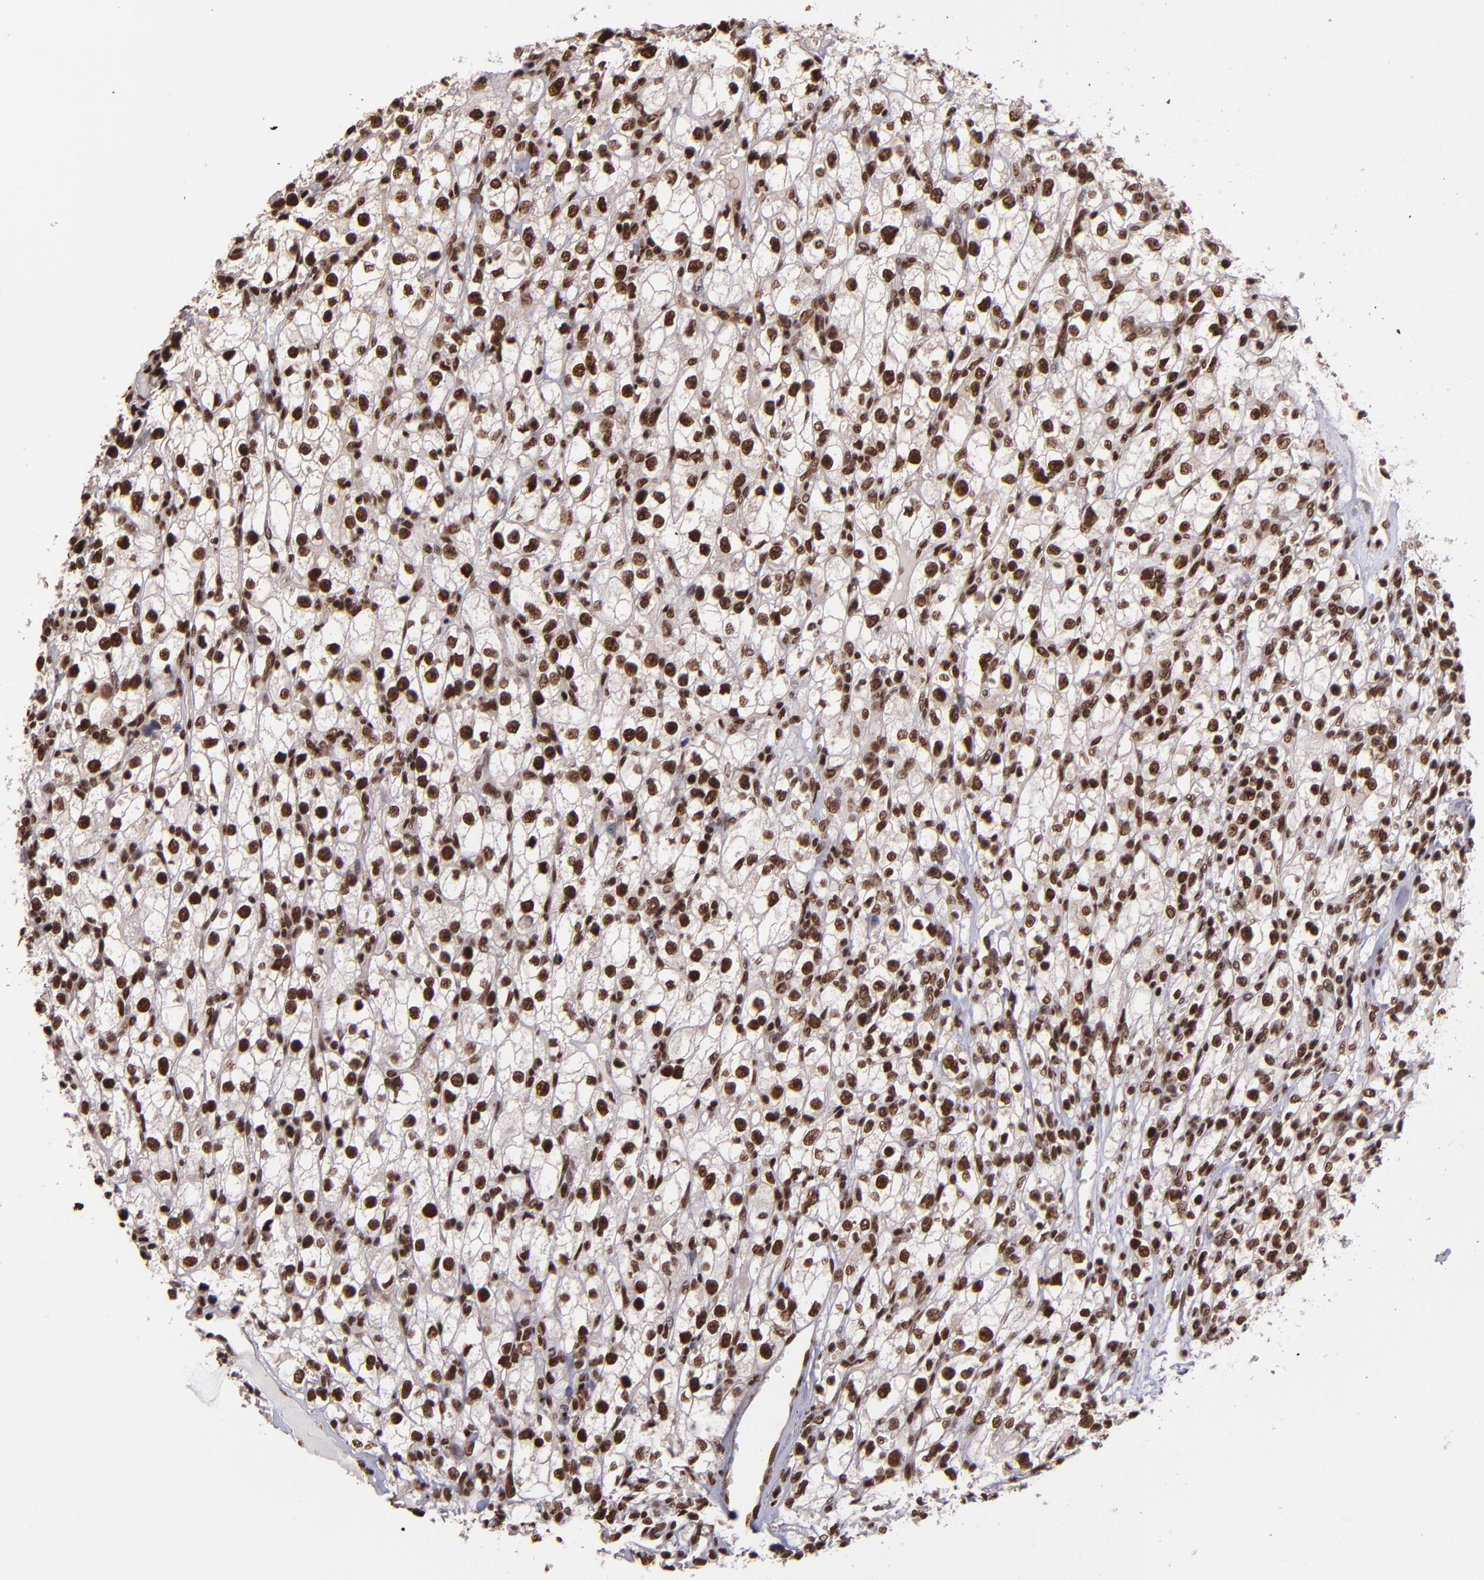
{"staining": {"intensity": "strong", "quantity": ">75%", "location": "nuclear"}, "tissue": "renal cancer", "cell_type": "Tumor cells", "image_type": "cancer", "snomed": [{"axis": "morphology", "description": "Adenocarcinoma, NOS"}, {"axis": "topography", "description": "Kidney"}], "caption": "IHC image of renal adenocarcinoma stained for a protein (brown), which displays high levels of strong nuclear staining in approximately >75% of tumor cells.", "gene": "PQBP1", "patient": {"sex": "female", "age": 62}}